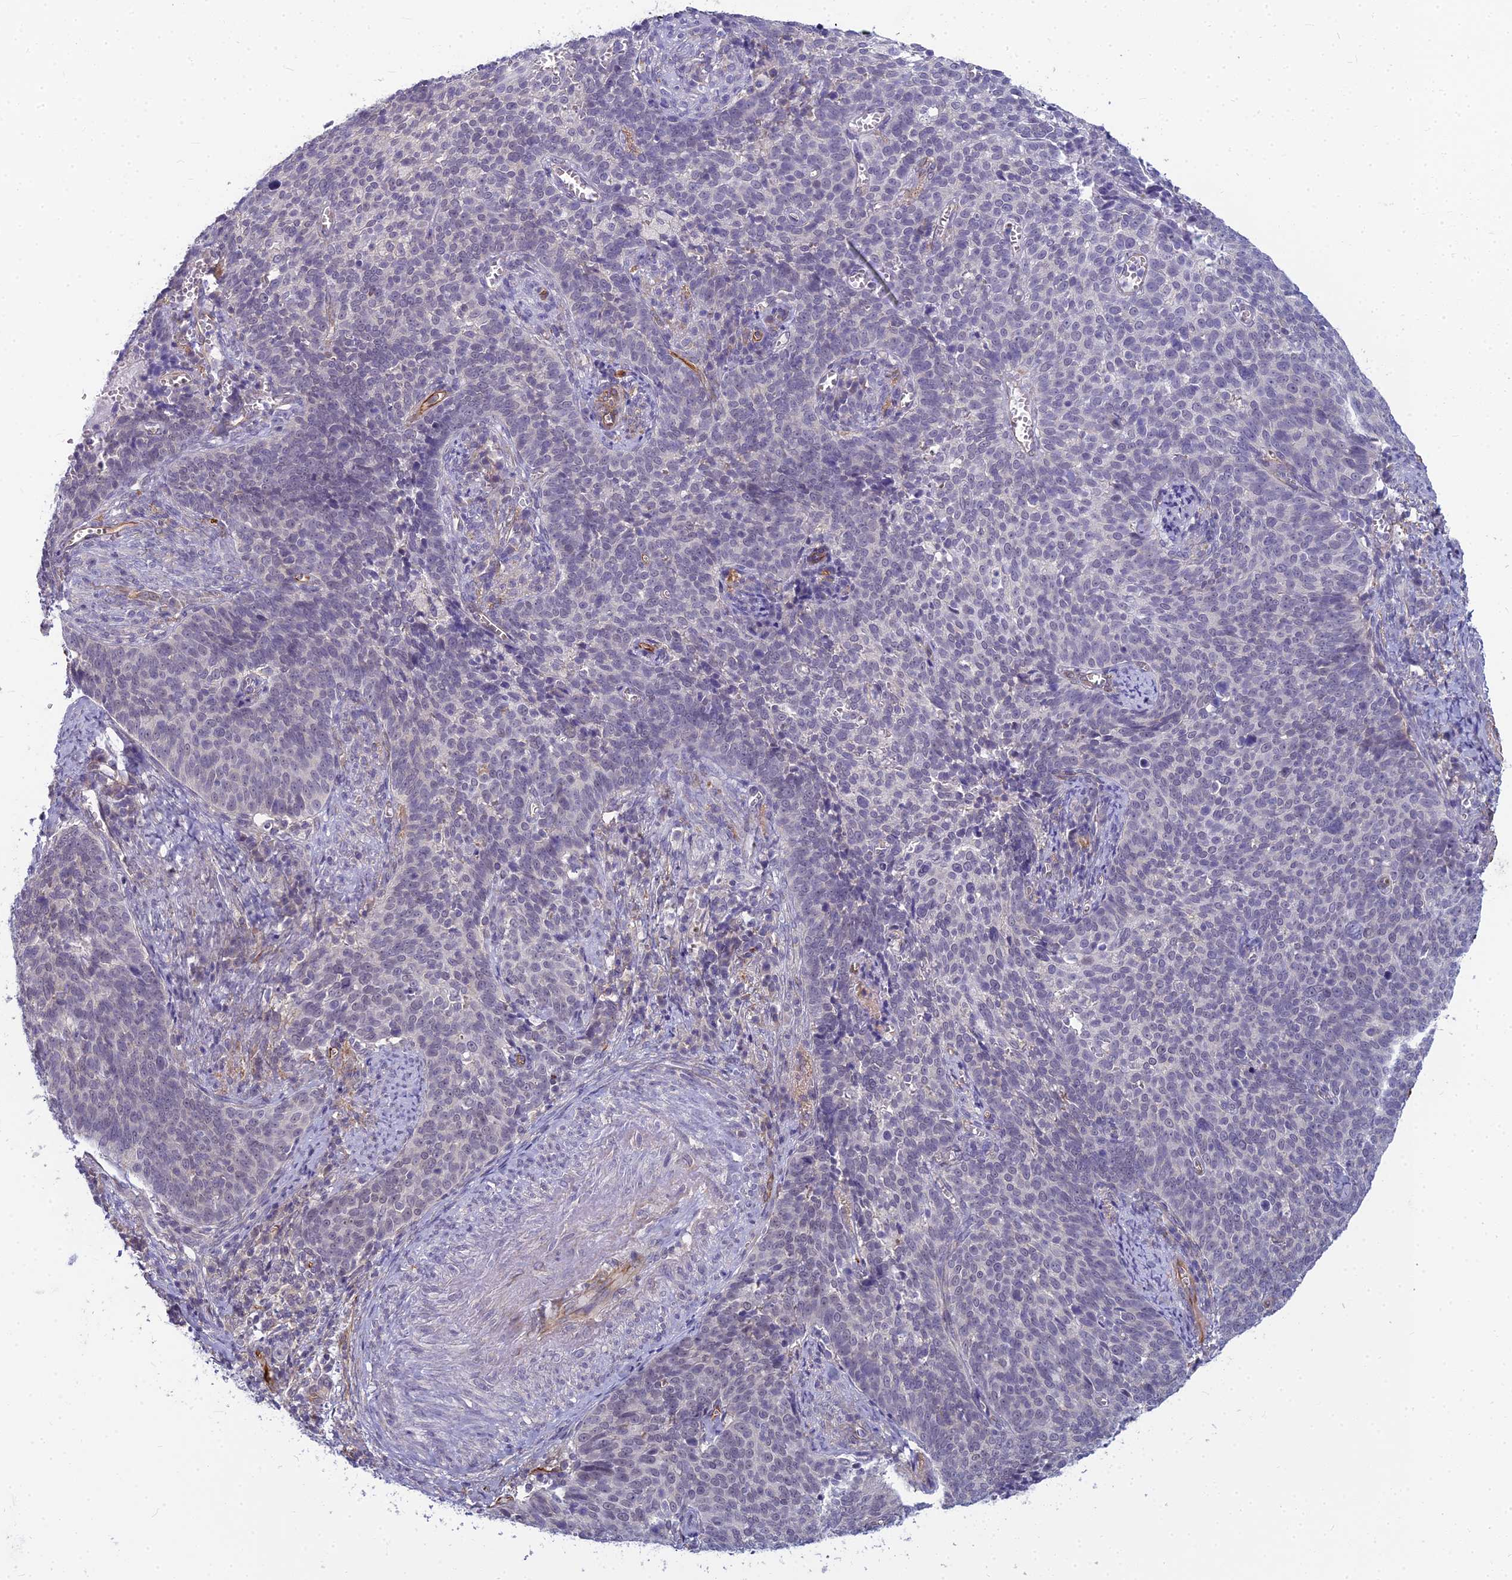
{"staining": {"intensity": "negative", "quantity": "none", "location": "none"}, "tissue": "cervical cancer", "cell_type": "Tumor cells", "image_type": "cancer", "snomed": [{"axis": "morphology", "description": "Normal tissue, NOS"}, {"axis": "morphology", "description": "Squamous cell carcinoma, NOS"}, {"axis": "topography", "description": "Cervix"}], "caption": "Immunohistochemistry (IHC) micrograph of neoplastic tissue: cervical cancer (squamous cell carcinoma) stained with DAB (3,3'-diaminobenzidine) demonstrates no significant protein staining in tumor cells.", "gene": "RGL3", "patient": {"sex": "female", "age": 39}}